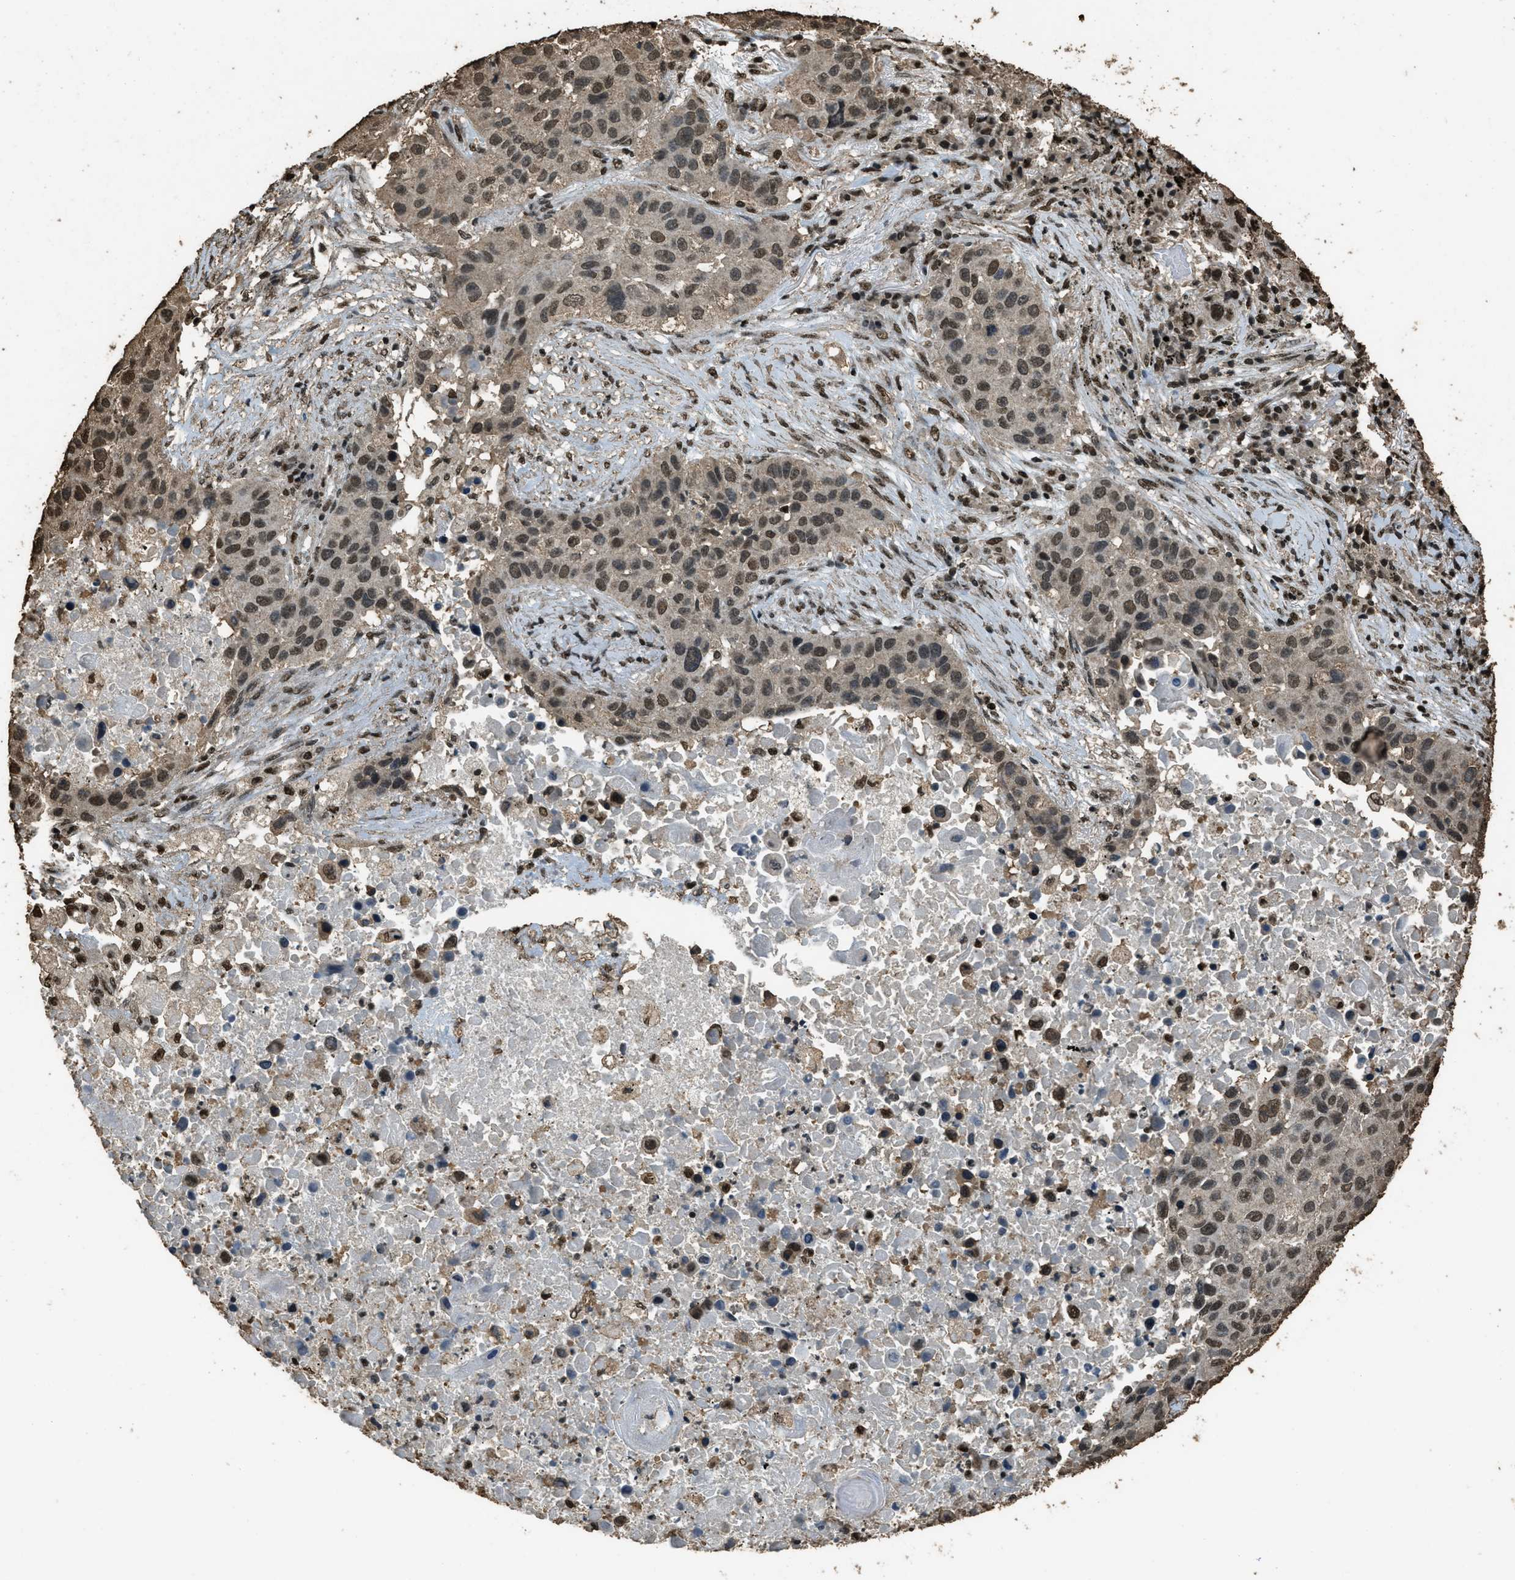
{"staining": {"intensity": "moderate", "quantity": ">75%", "location": "nuclear"}, "tissue": "lung cancer", "cell_type": "Tumor cells", "image_type": "cancer", "snomed": [{"axis": "morphology", "description": "Squamous cell carcinoma, NOS"}, {"axis": "topography", "description": "Lung"}], "caption": "Protein positivity by immunohistochemistry (IHC) shows moderate nuclear staining in approximately >75% of tumor cells in lung cancer.", "gene": "MYB", "patient": {"sex": "male", "age": 57}}